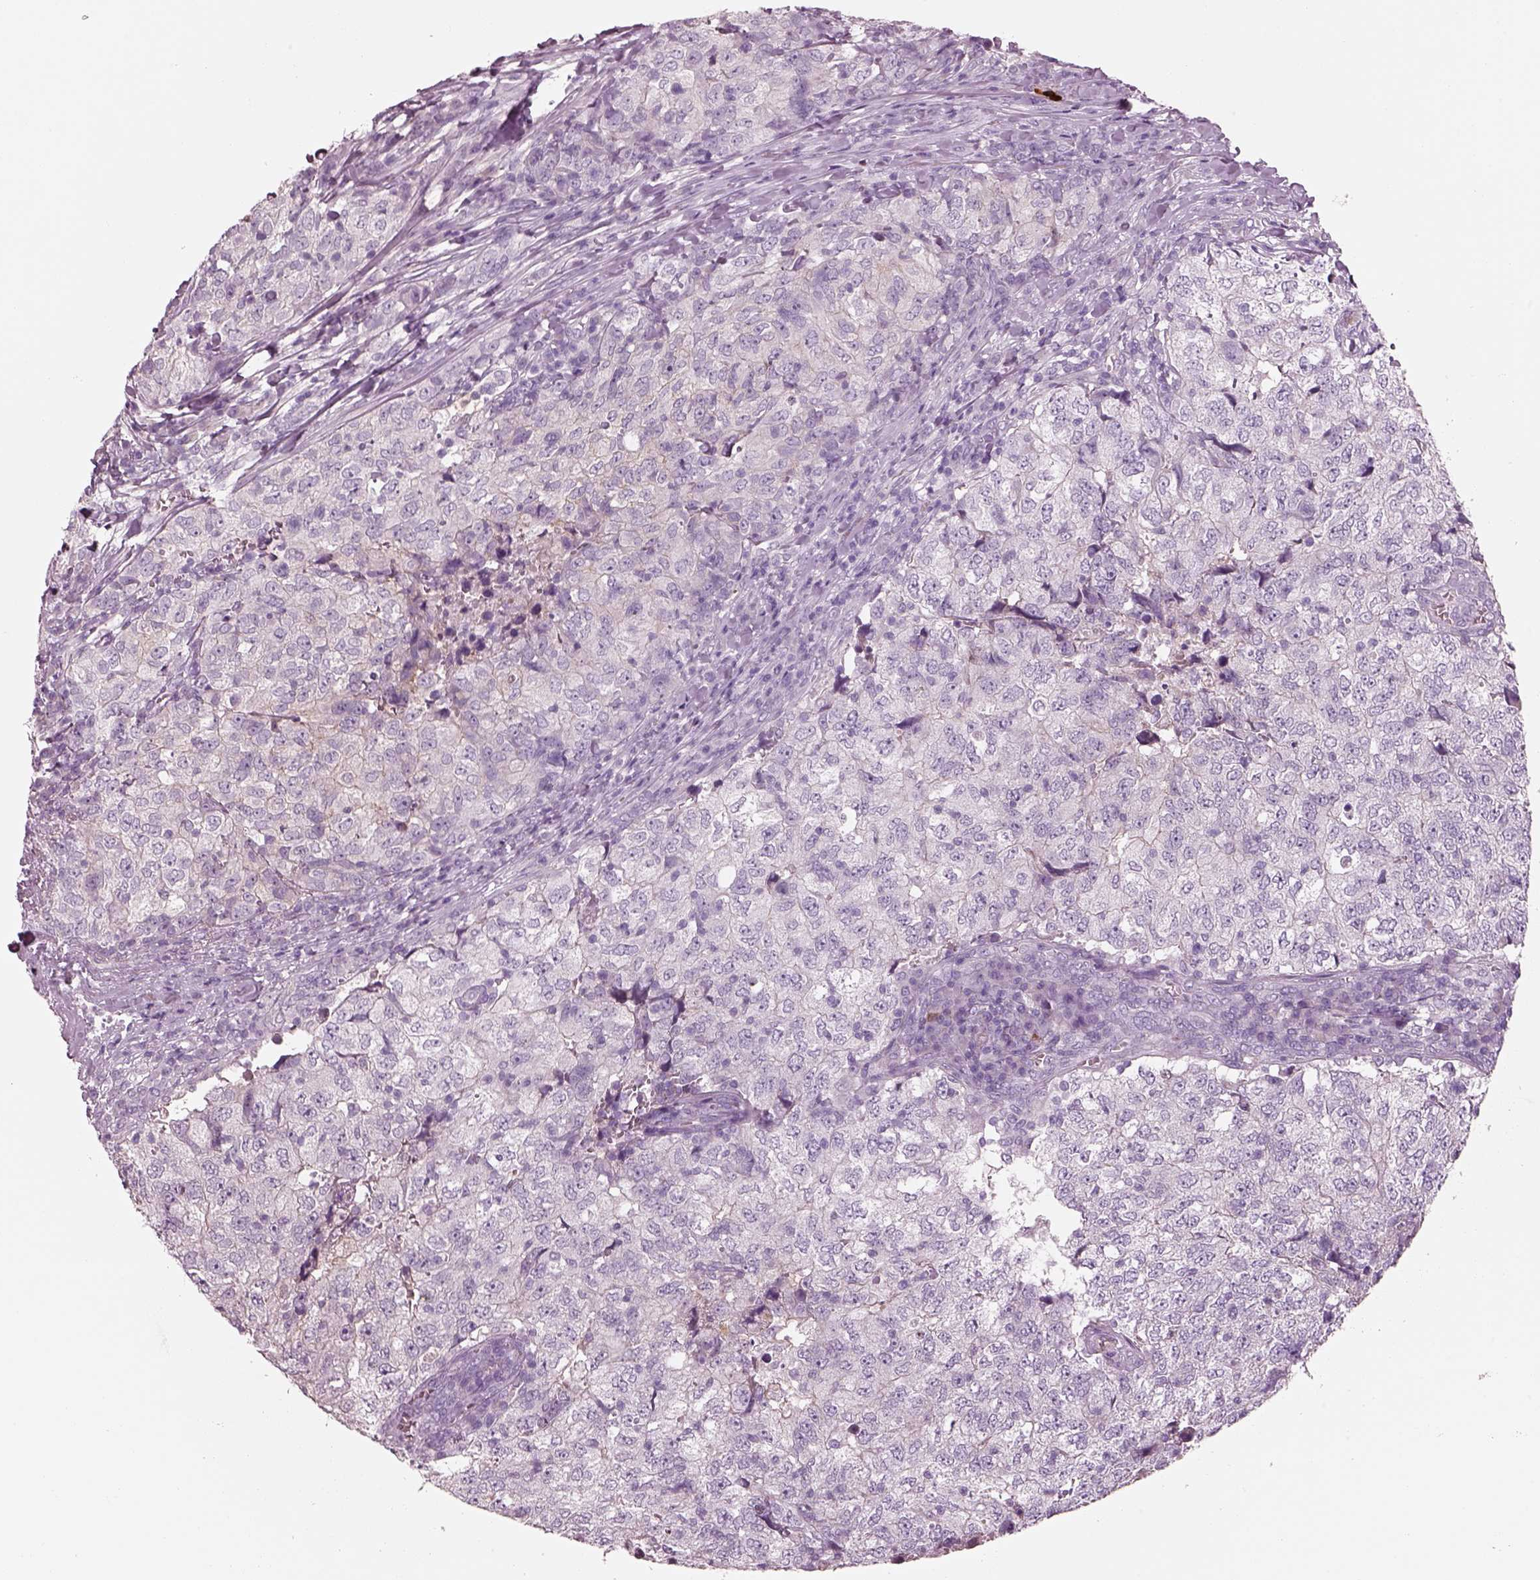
{"staining": {"intensity": "negative", "quantity": "none", "location": "none"}, "tissue": "breast cancer", "cell_type": "Tumor cells", "image_type": "cancer", "snomed": [{"axis": "morphology", "description": "Duct carcinoma"}, {"axis": "topography", "description": "Breast"}], "caption": "High magnification brightfield microscopy of invasive ductal carcinoma (breast) stained with DAB (3,3'-diaminobenzidine) (brown) and counterstained with hematoxylin (blue): tumor cells show no significant positivity.", "gene": "IGLL1", "patient": {"sex": "female", "age": 30}}